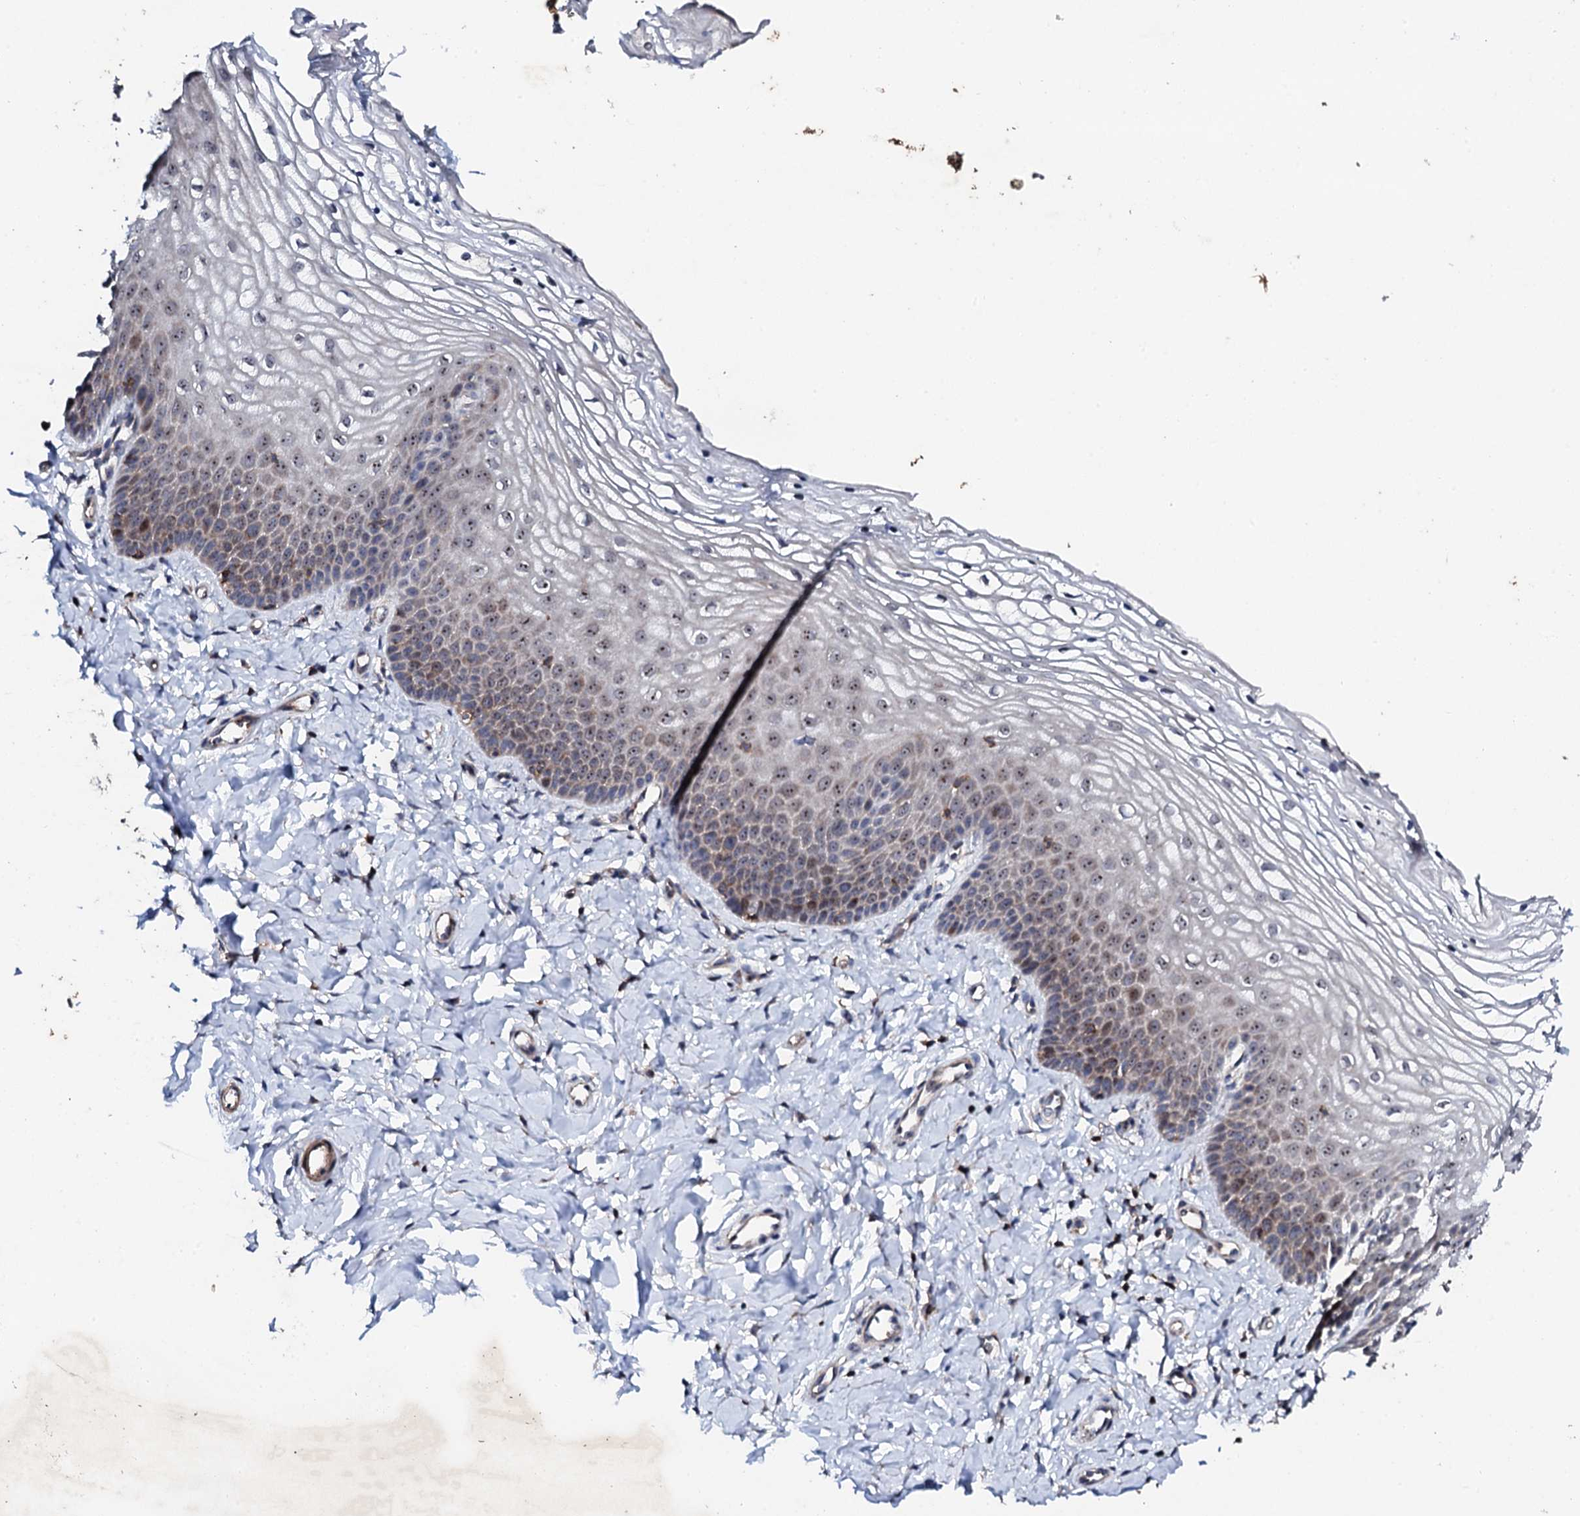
{"staining": {"intensity": "moderate", "quantity": "25%-75%", "location": "nuclear"}, "tissue": "vagina", "cell_type": "Squamous epithelial cells", "image_type": "normal", "snomed": [{"axis": "morphology", "description": "Normal tissue, NOS"}, {"axis": "topography", "description": "Vagina"}, {"axis": "topography", "description": "Cervix"}], "caption": "This is a histology image of IHC staining of benign vagina, which shows moderate staining in the nuclear of squamous epithelial cells.", "gene": "GTPBP4", "patient": {"sex": "female", "age": 40}}